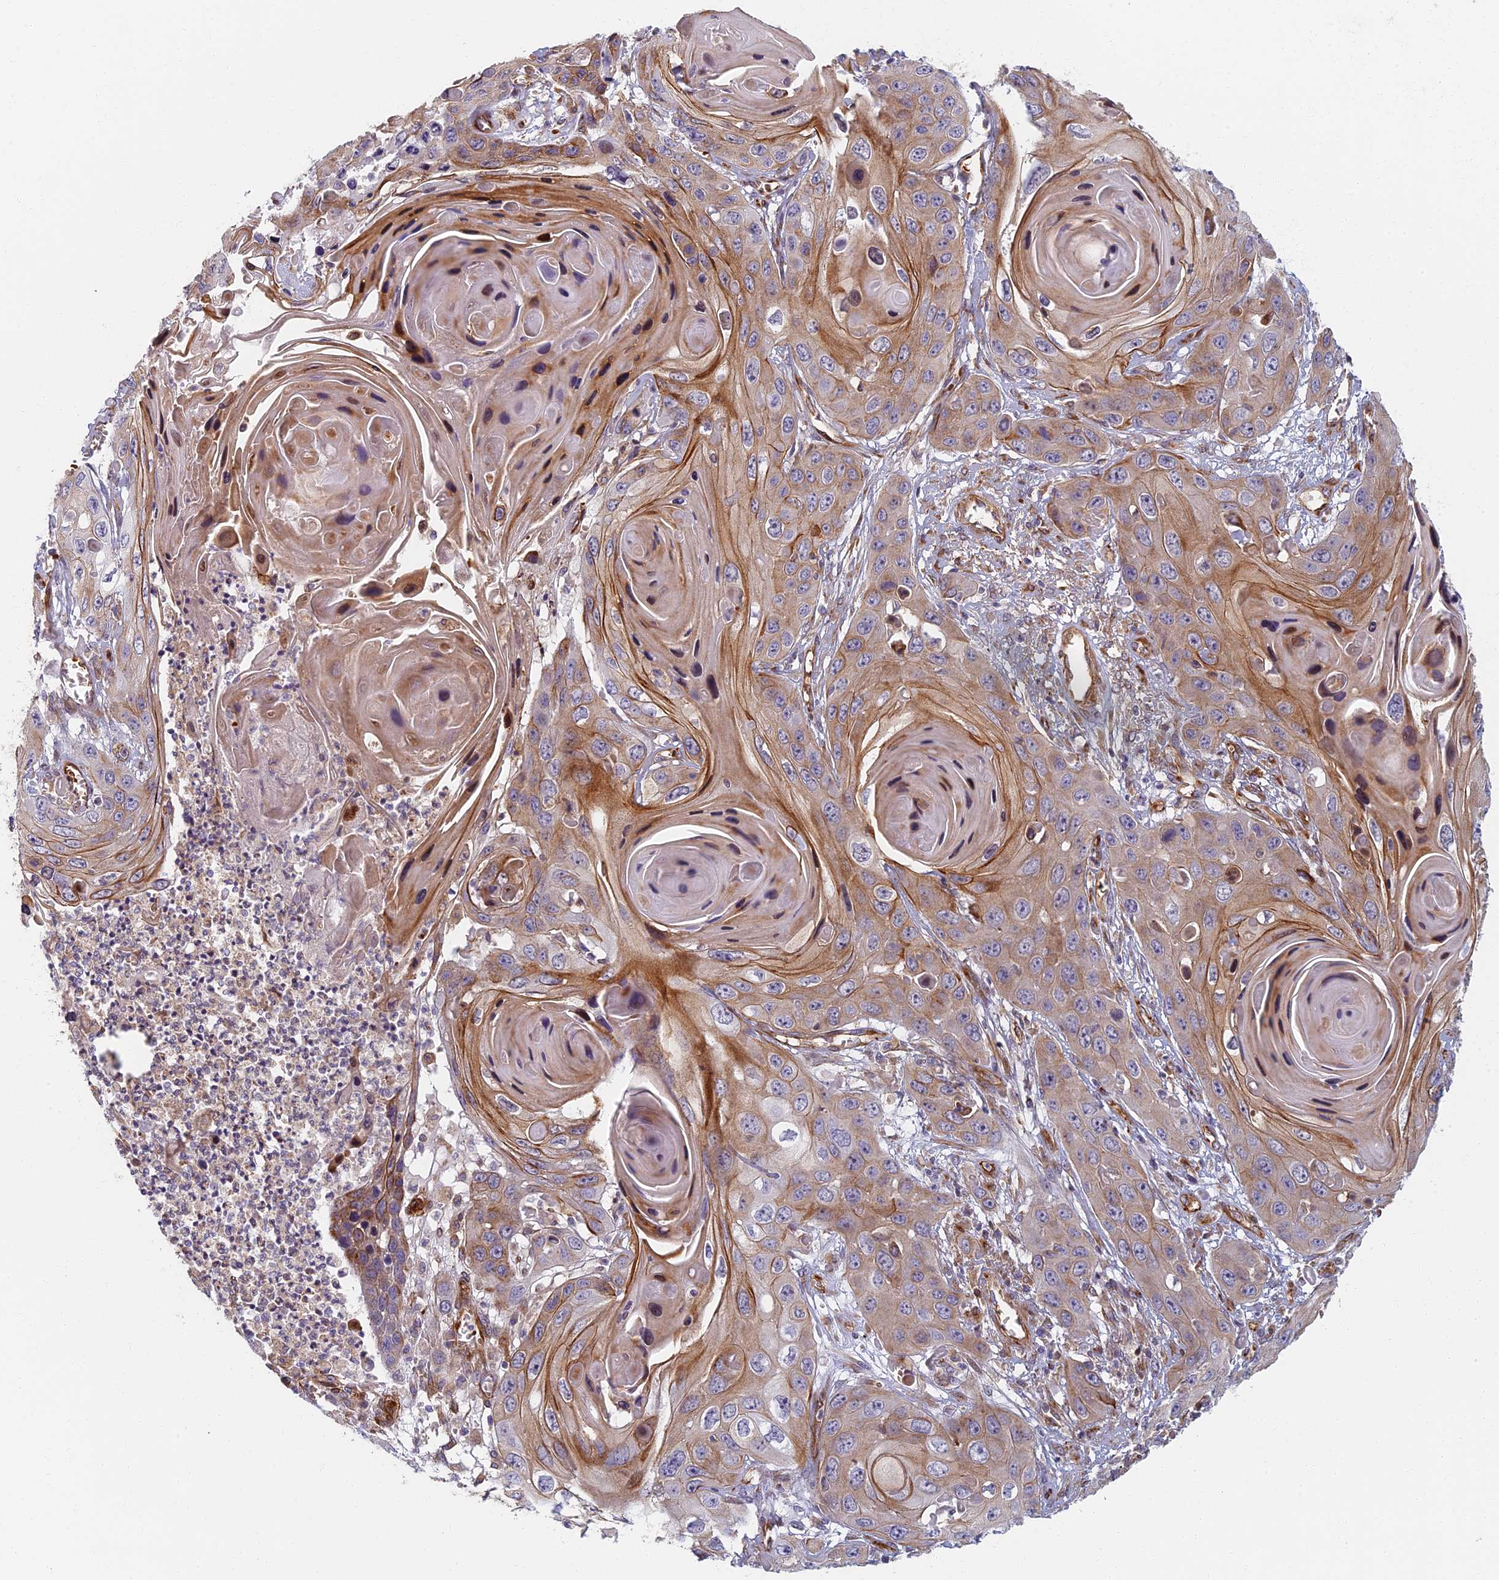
{"staining": {"intensity": "moderate", "quantity": "25%-75%", "location": "cytoplasmic/membranous"}, "tissue": "skin cancer", "cell_type": "Tumor cells", "image_type": "cancer", "snomed": [{"axis": "morphology", "description": "Squamous cell carcinoma, NOS"}, {"axis": "topography", "description": "Skin"}], "caption": "An immunohistochemistry histopathology image of tumor tissue is shown. Protein staining in brown highlights moderate cytoplasmic/membranous positivity in skin cancer (squamous cell carcinoma) within tumor cells.", "gene": "ABCB10", "patient": {"sex": "male", "age": 55}}